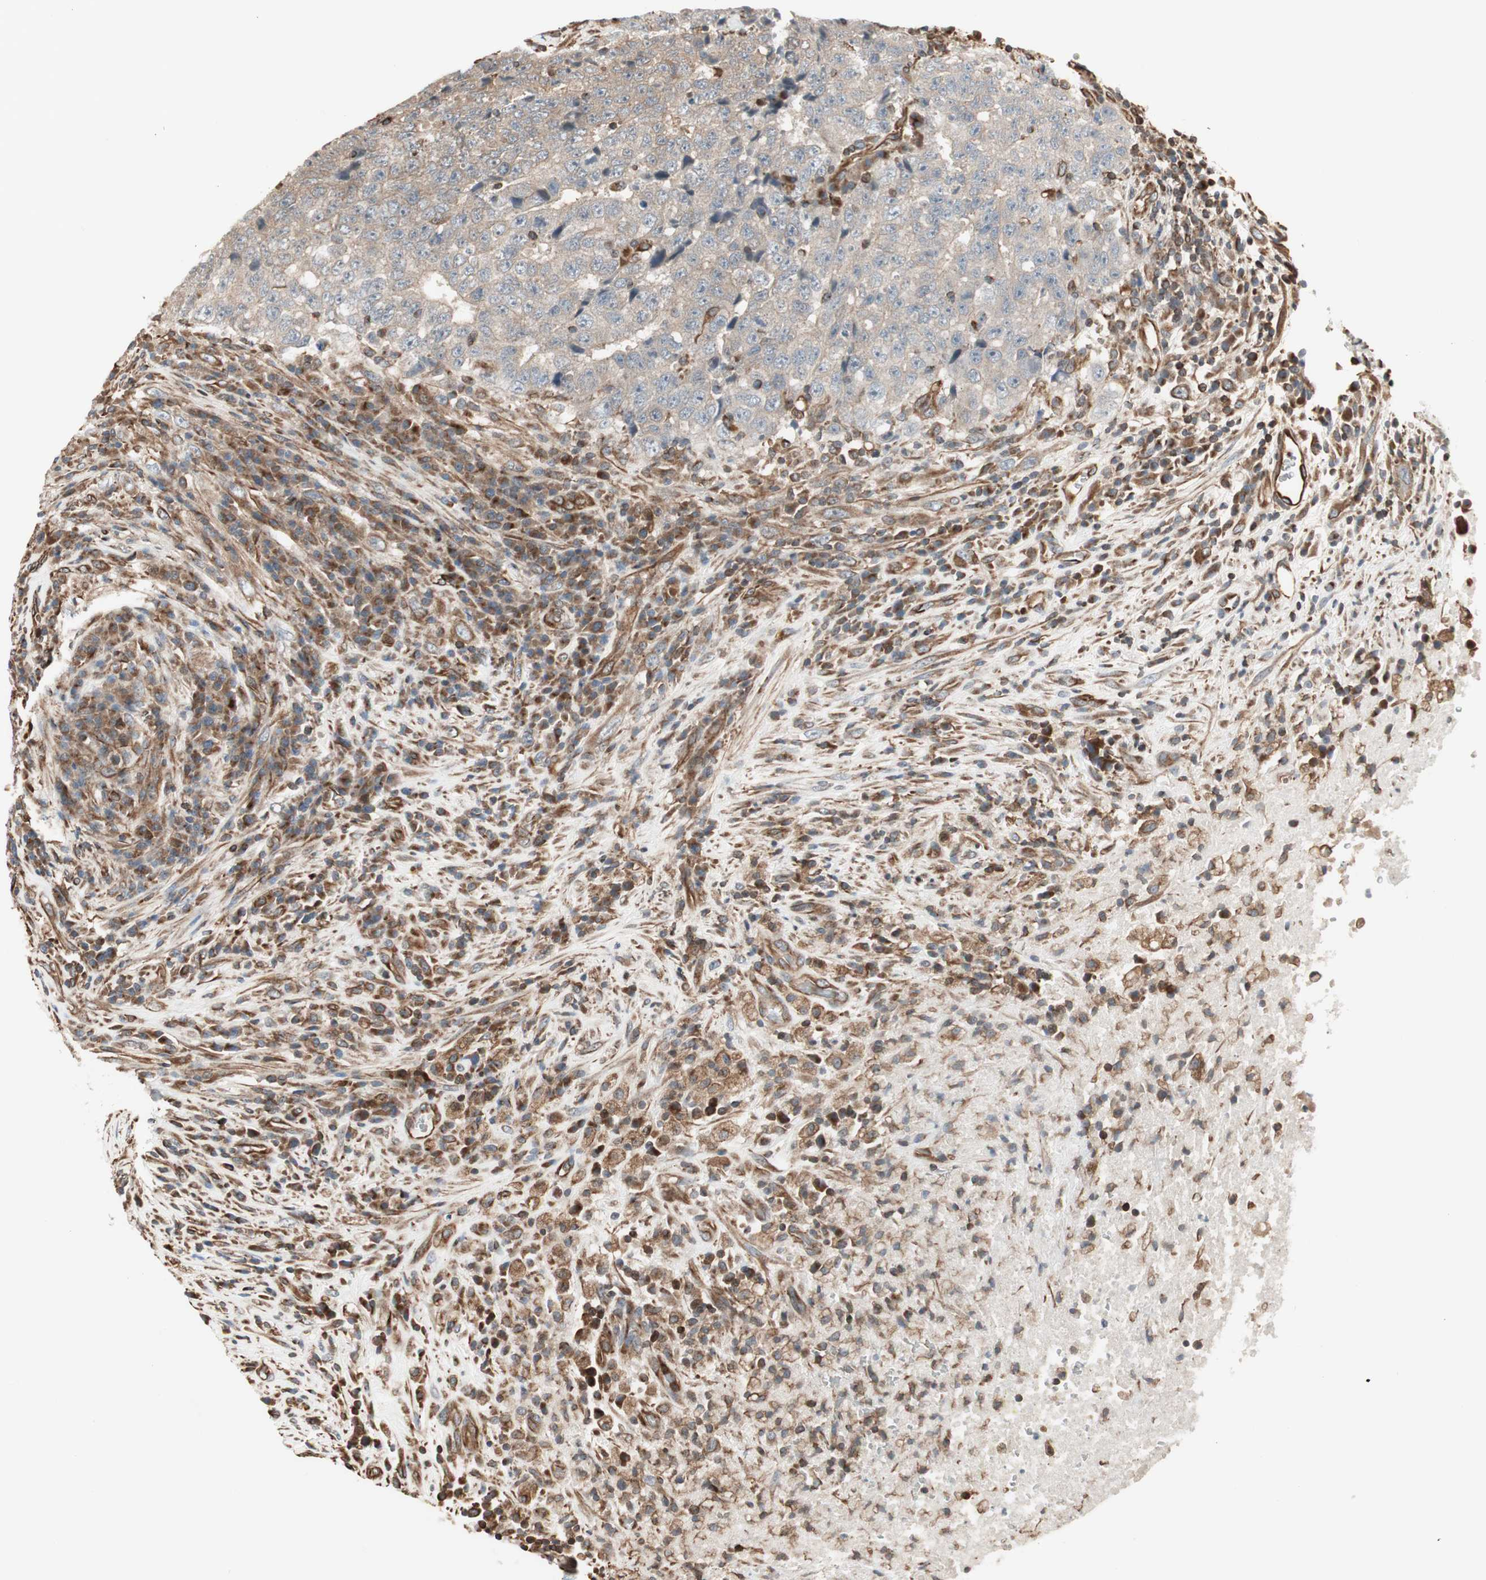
{"staining": {"intensity": "weak", "quantity": ">75%", "location": "cytoplasmic/membranous"}, "tissue": "testis cancer", "cell_type": "Tumor cells", "image_type": "cancer", "snomed": [{"axis": "morphology", "description": "Necrosis, NOS"}, {"axis": "morphology", "description": "Carcinoma, Embryonal, NOS"}, {"axis": "topography", "description": "Testis"}], "caption": "About >75% of tumor cells in human embryonal carcinoma (testis) display weak cytoplasmic/membranous protein expression as visualized by brown immunohistochemical staining.", "gene": "MAD2L2", "patient": {"sex": "male", "age": 19}}